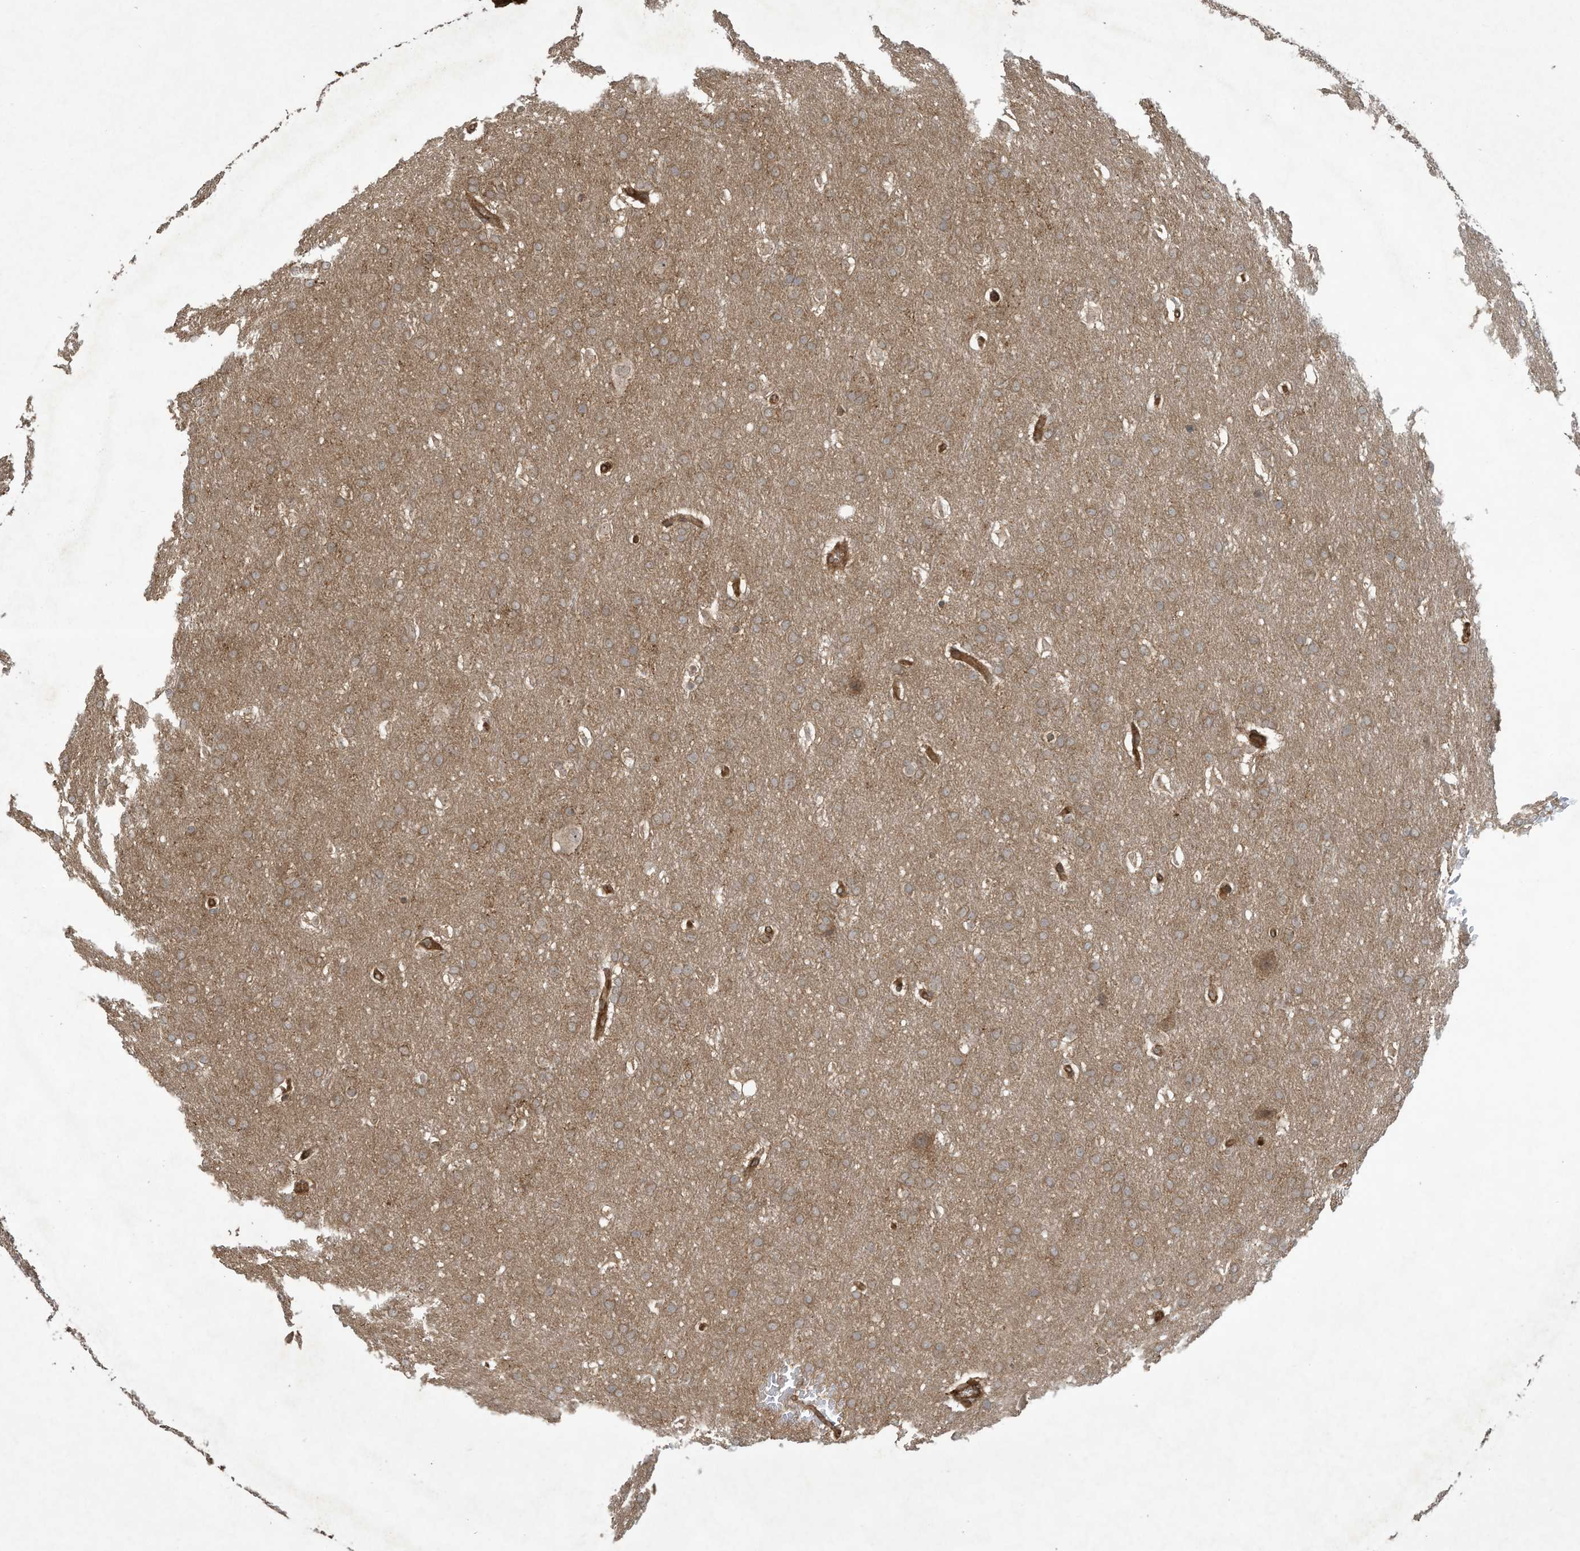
{"staining": {"intensity": "moderate", "quantity": ">75%", "location": "cytoplasmic/membranous"}, "tissue": "glioma", "cell_type": "Tumor cells", "image_type": "cancer", "snomed": [{"axis": "morphology", "description": "Glioma, malignant, Low grade"}, {"axis": "topography", "description": "Brain"}], "caption": "Brown immunohistochemical staining in human malignant low-grade glioma shows moderate cytoplasmic/membranous expression in about >75% of tumor cells. (Stains: DAB (3,3'-diaminobenzidine) in brown, nuclei in blue, Microscopy: brightfield microscopy at high magnification).", "gene": "DDIT4", "patient": {"sex": "female", "age": 37}}